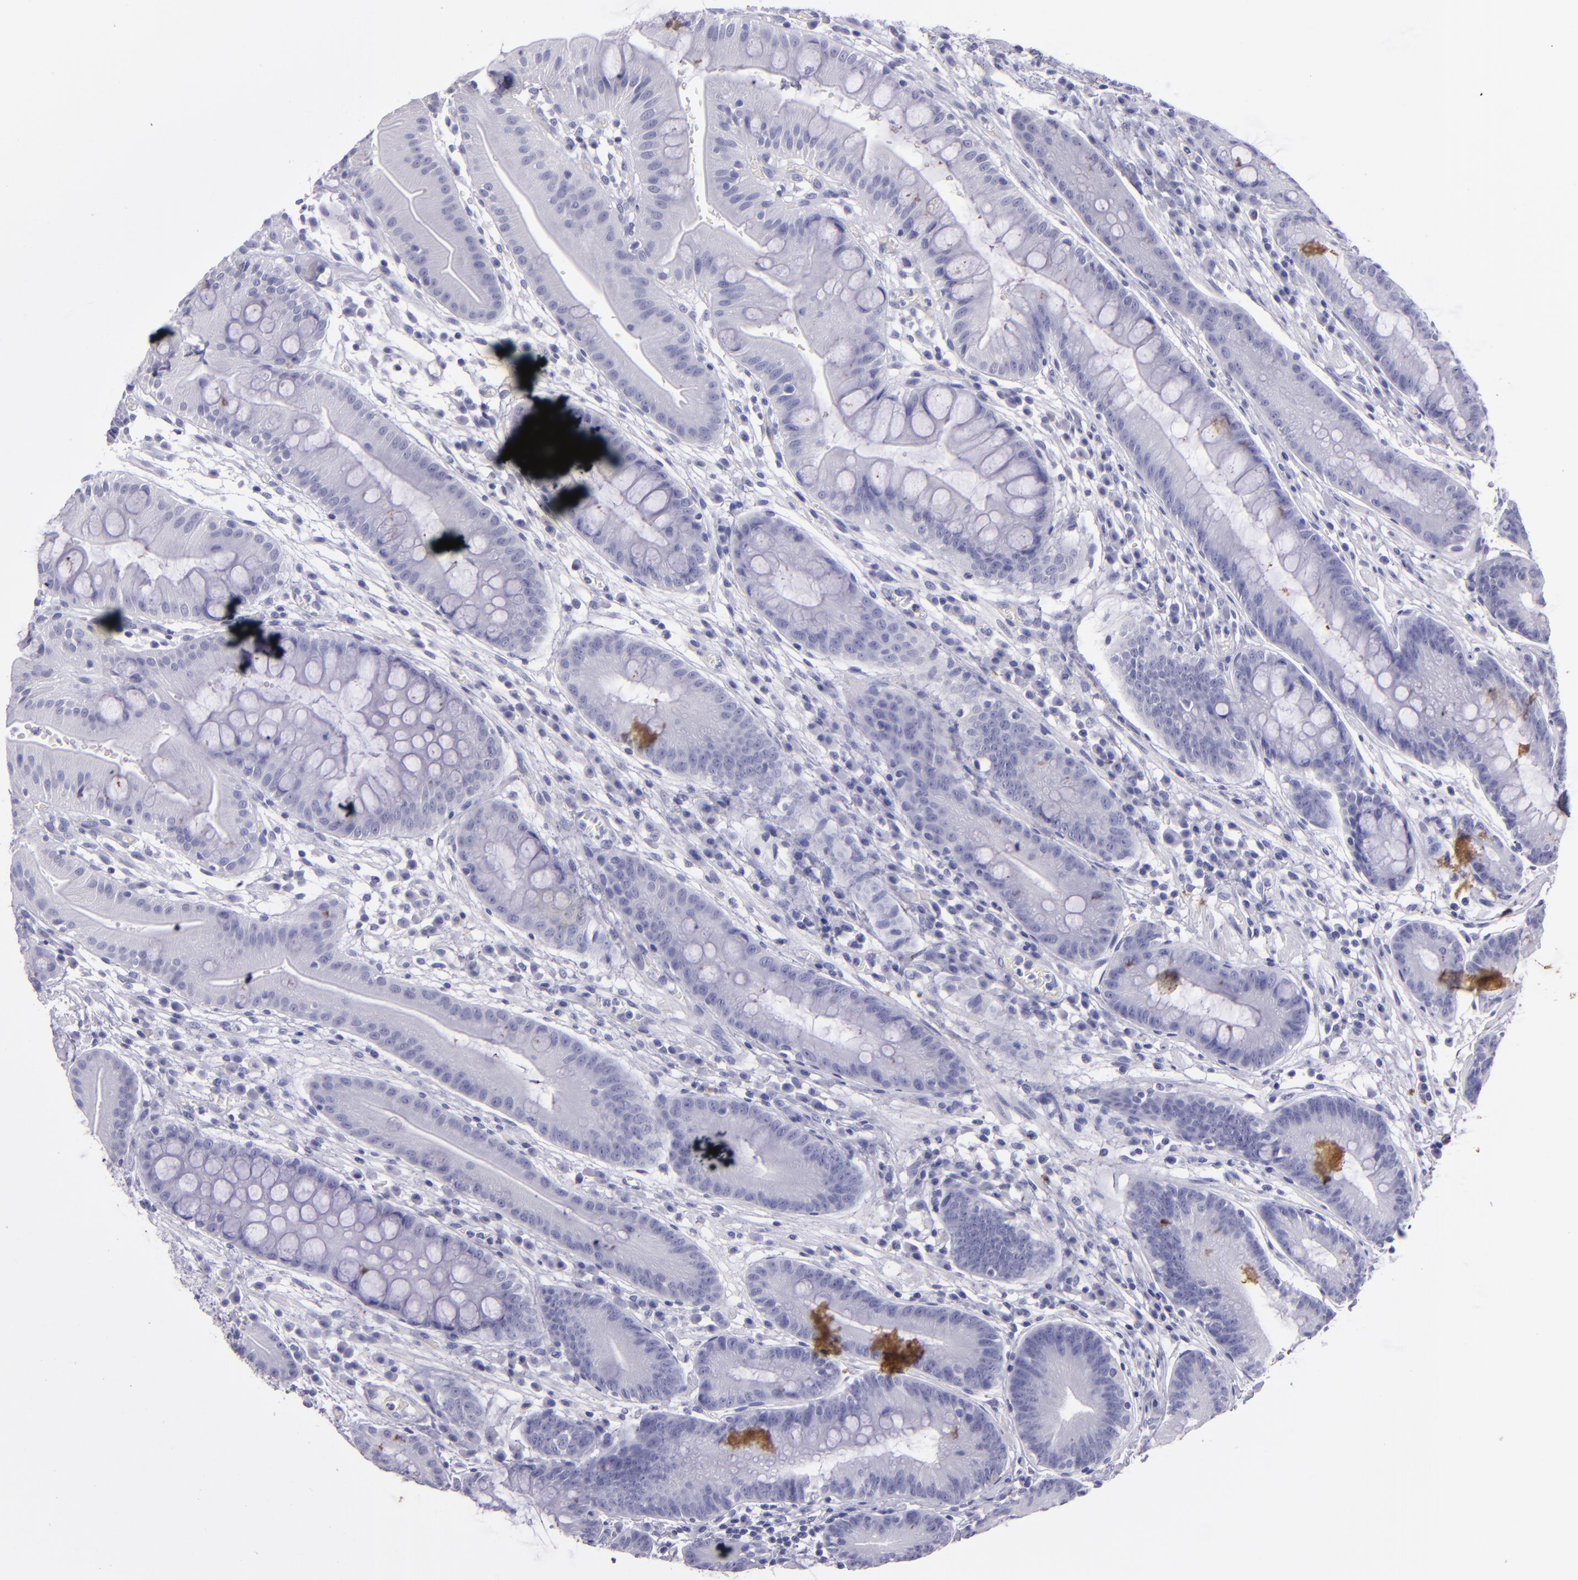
{"staining": {"intensity": "negative", "quantity": "none", "location": "none"}, "tissue": "stomach", "cell_type": "Glandular cells", "image_type": "normal", "snomed": [{"axis": "morphology", "description": "Normal tissue, NOS"}, {"axis": "morphology", "description": "Inflammation, NOS"}, {"axis": "topography", "description": "Stomach, lower"}], "caption": "Immunohistochemistry image of unremarkable stomach stained for a protein (brown), which displays no staining in glandular cells. Nuclei are stained in blue.", "gene": "TNNT3", "patient": {"sex": "male", "age": 59}}